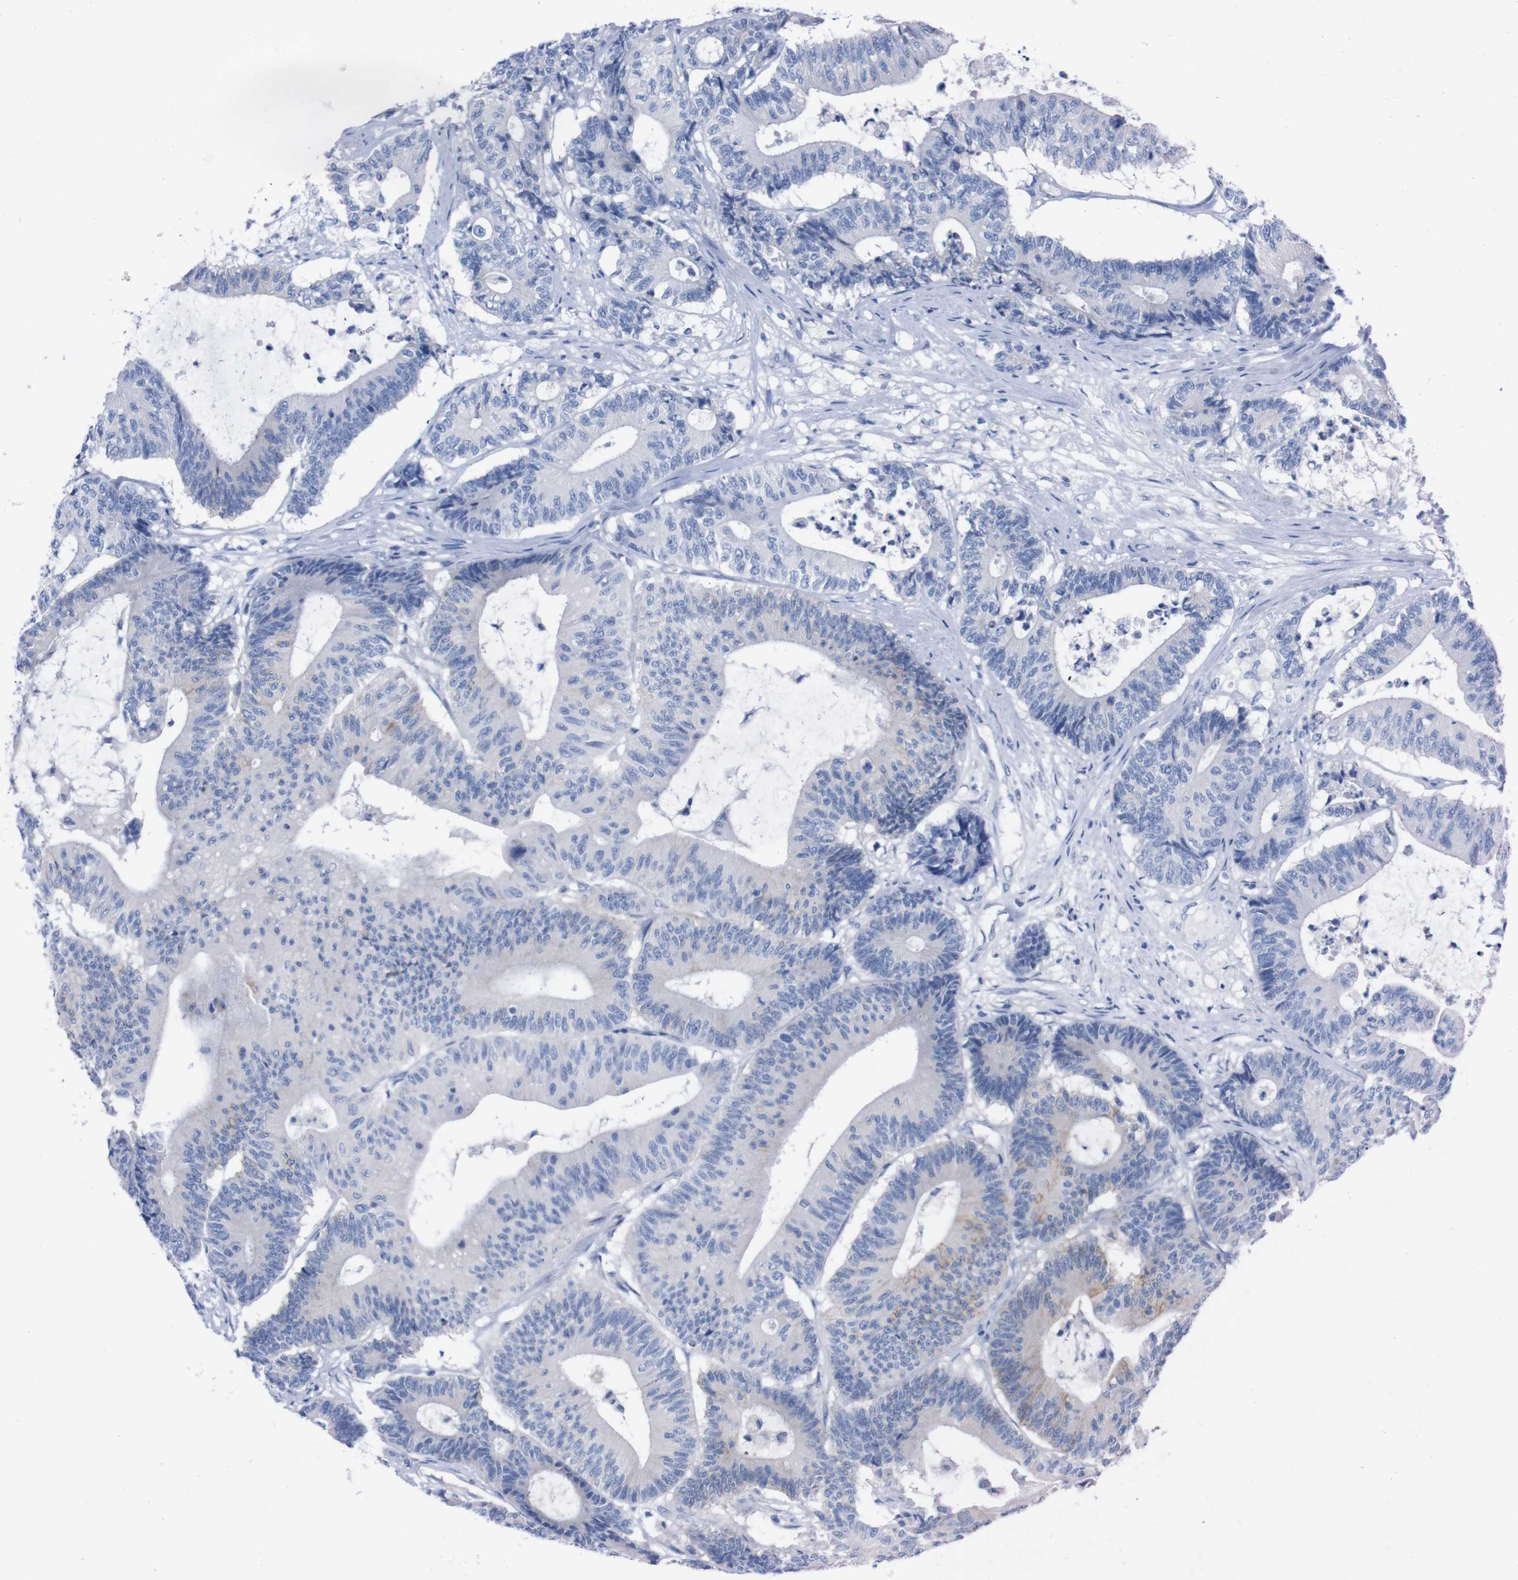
{"staining": {"intensity": "negative", "quantity": "none", "location": "none"}, "tissue": "colorectal cancer", "cell_type": "Tumor cells", "image_type": "cancer", "snomed": [{"axis": "morphology", "description": "Adenocarcinoma, NOS"}, {"axis": "topography", "description": "Colon"}], "caption": "A photomicrograph of colorectal adenocarcinoma stained for a protein displays no brown staining in tumor cells.", "gene": "TMEM243", "patient": {"sex": "female", "age": 84}}